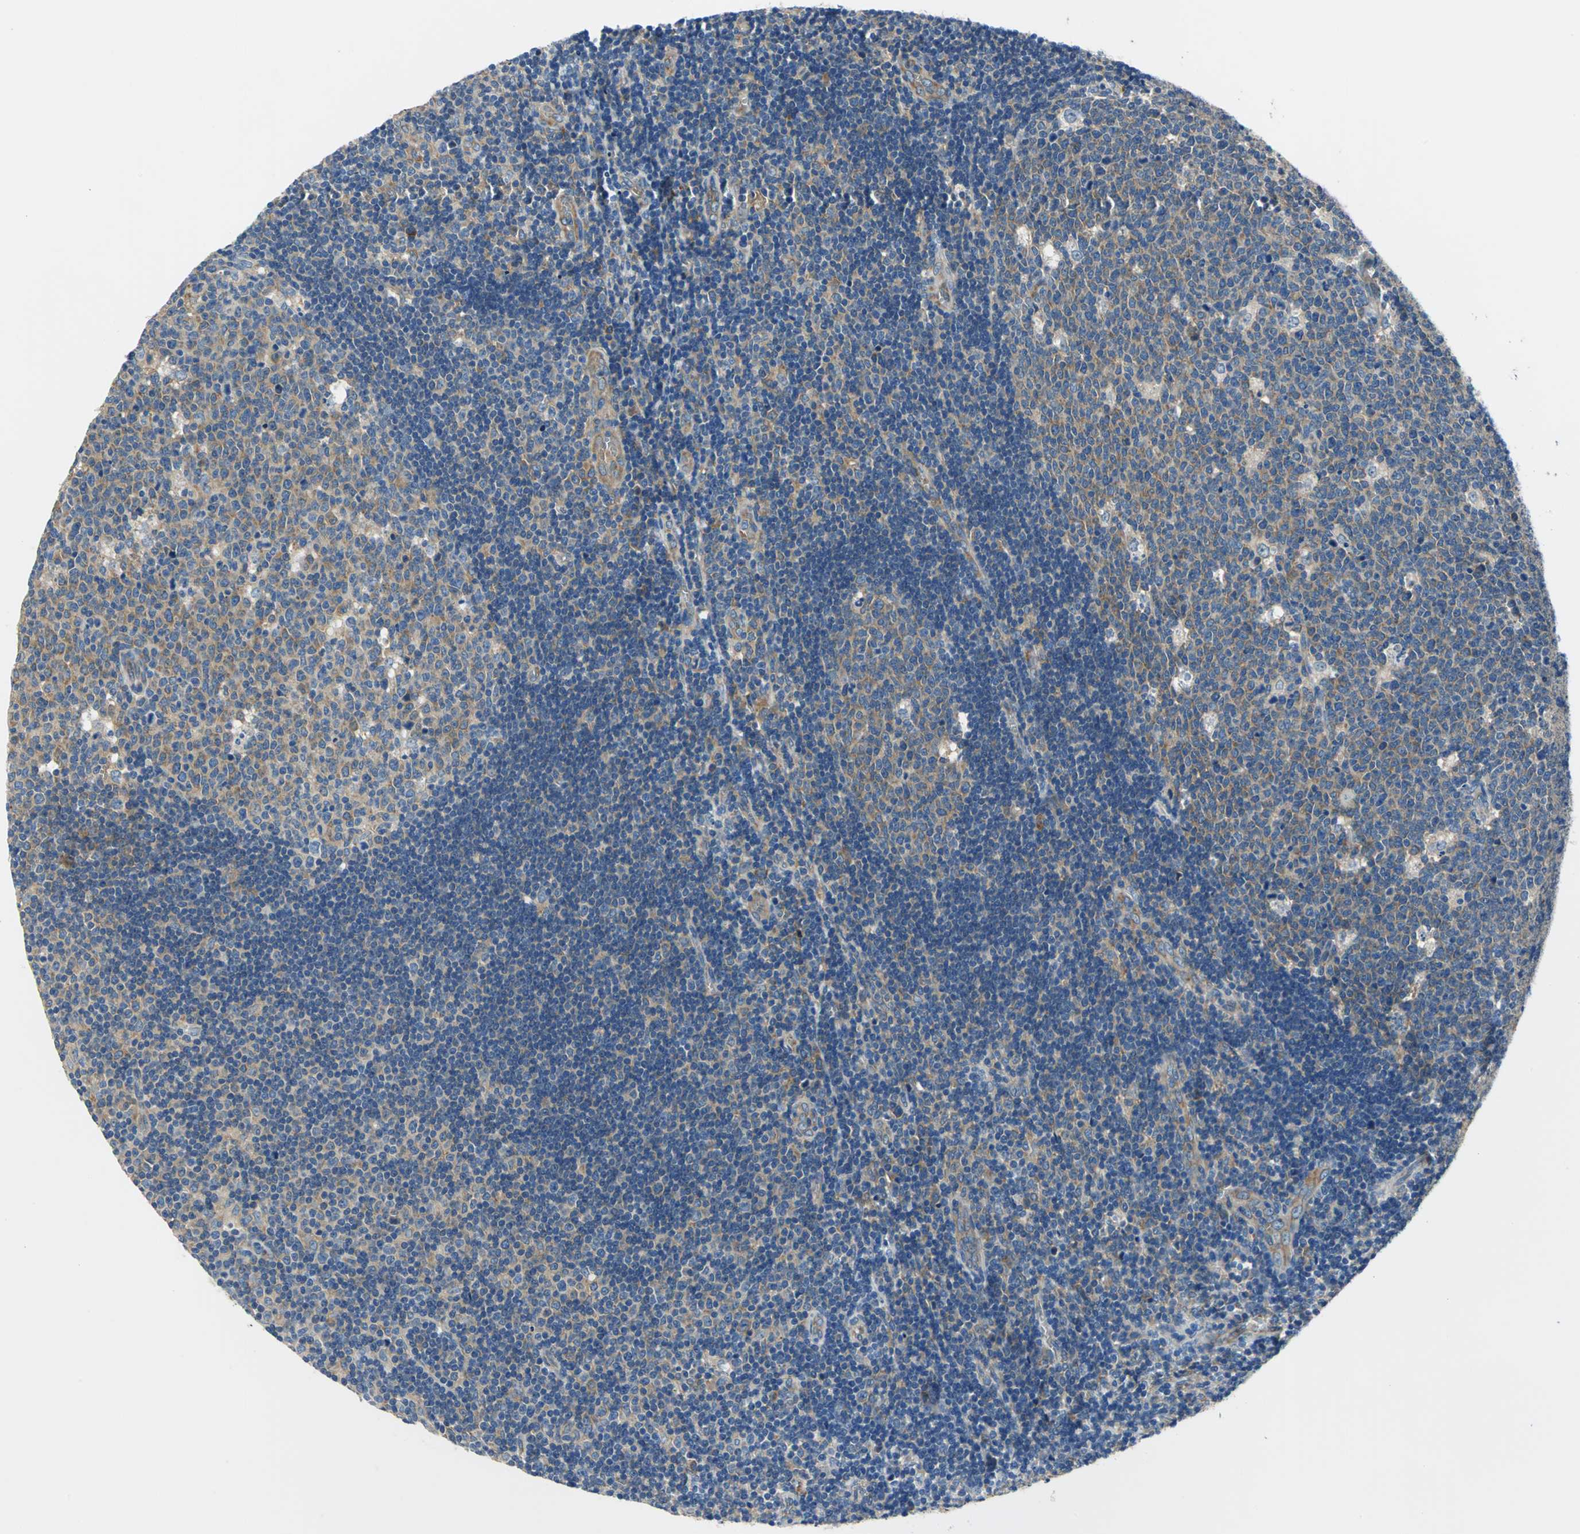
{"staining": {"intensity": "moderate", "quantity": "25%-75%", "location": "cytoplasmic/membranous"}, "tissue": "lymph node", "cell_type": "Germinal center cells", "image_type": "normal", "snomed": [{"axis": "morphology", "description": "Normal tissue, NOS"}, {"axis": "topography", "description": "Lymph node"}, {"axis": "topography", "description": "Salivary gland"}], "caption": "Brown immunohistochemical staining in normal human lymph node reveals moderate cytoplasmic/membranous staining in about 25%-75% of germinal center cells. Using DAB (brown) and hematoxylin (blue) stains, captured at high magnification using brightfield microscopy.", "gene": "TRIM25", "patient": {"sex": "male", "age": 8}}